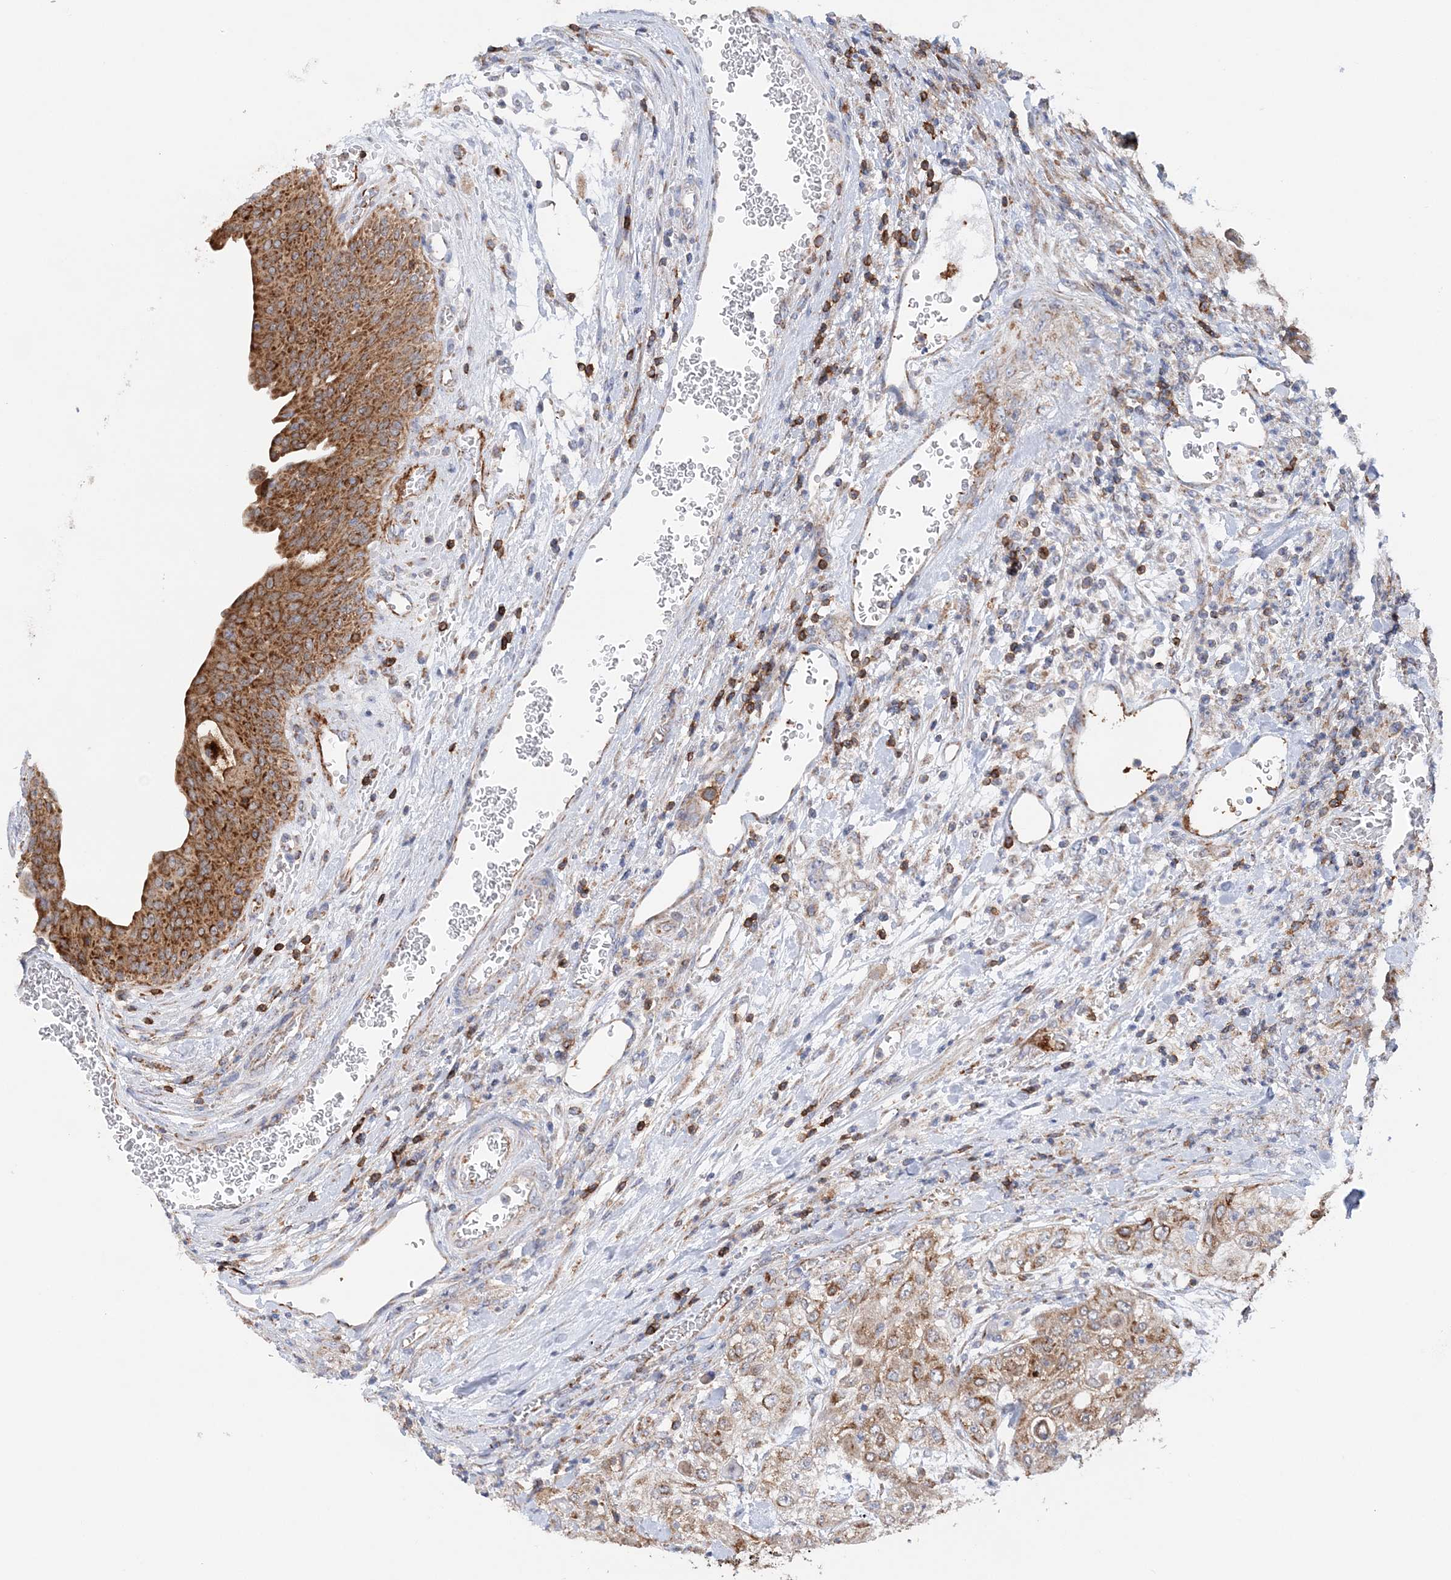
{"staining": {"intensity": "moderate", "quantity": ">75%", "location": "cytoplasmic/membranous"}, "tissue": "urothelial cancer", "cell_type": "Tumor cells", "image_type": "cancer", "snomed": [{"axis": "morphology", "description": "Urothelial carcinoma, High grade"}, {"axis": "topography", "description": "Urinary bladder"}], "caption": "There is medium levels of moderate cytoplasmic/membranous expression in tumor cells of urothelial carcinoma (high-grade), as demonstrated by immunohistochemical staining (brown color).", "gene": "TTC32", "patient": {"sex": "female", "age": 79}}